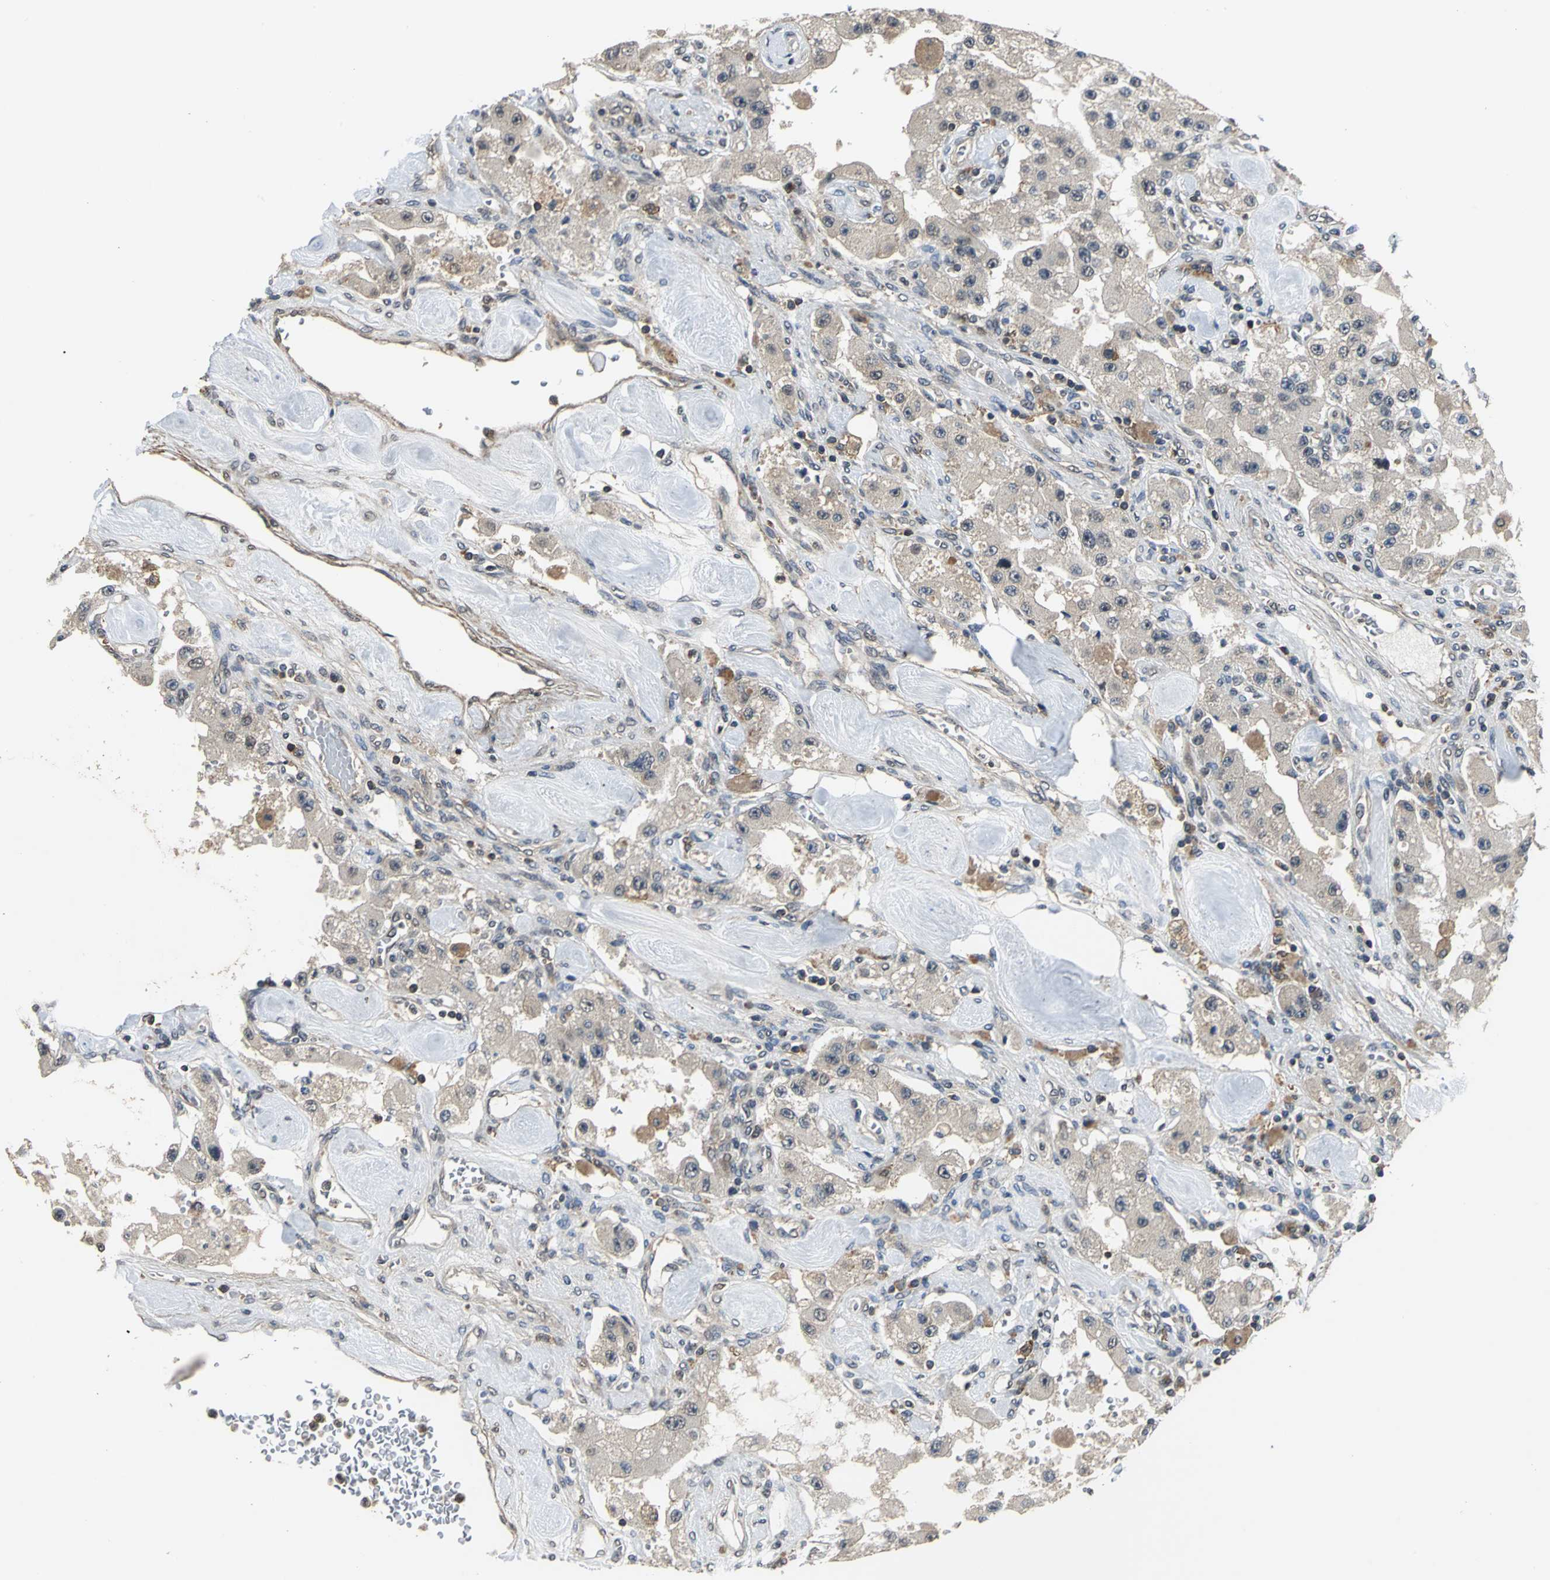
{"staining": {"intensity": "negative", "quantity": "none", "location": "none"}, "tissue": "carcinoid", "cell_type": "Tumor cells", "image_type": "cancer", "snomed": [{"axis": "morphology", "description": "Carcinoid, malignant, NOS"}, {"axis": "topography", "description": "Pancreas"}], "caption": "DAB (3,3'-diaminobenzidine) immunohistochemical staining of carcinoid demonstrates no significant expression in tumor cells.", "gene": "EIF2B2", "patient": {"sex": "male", "age": 41}}